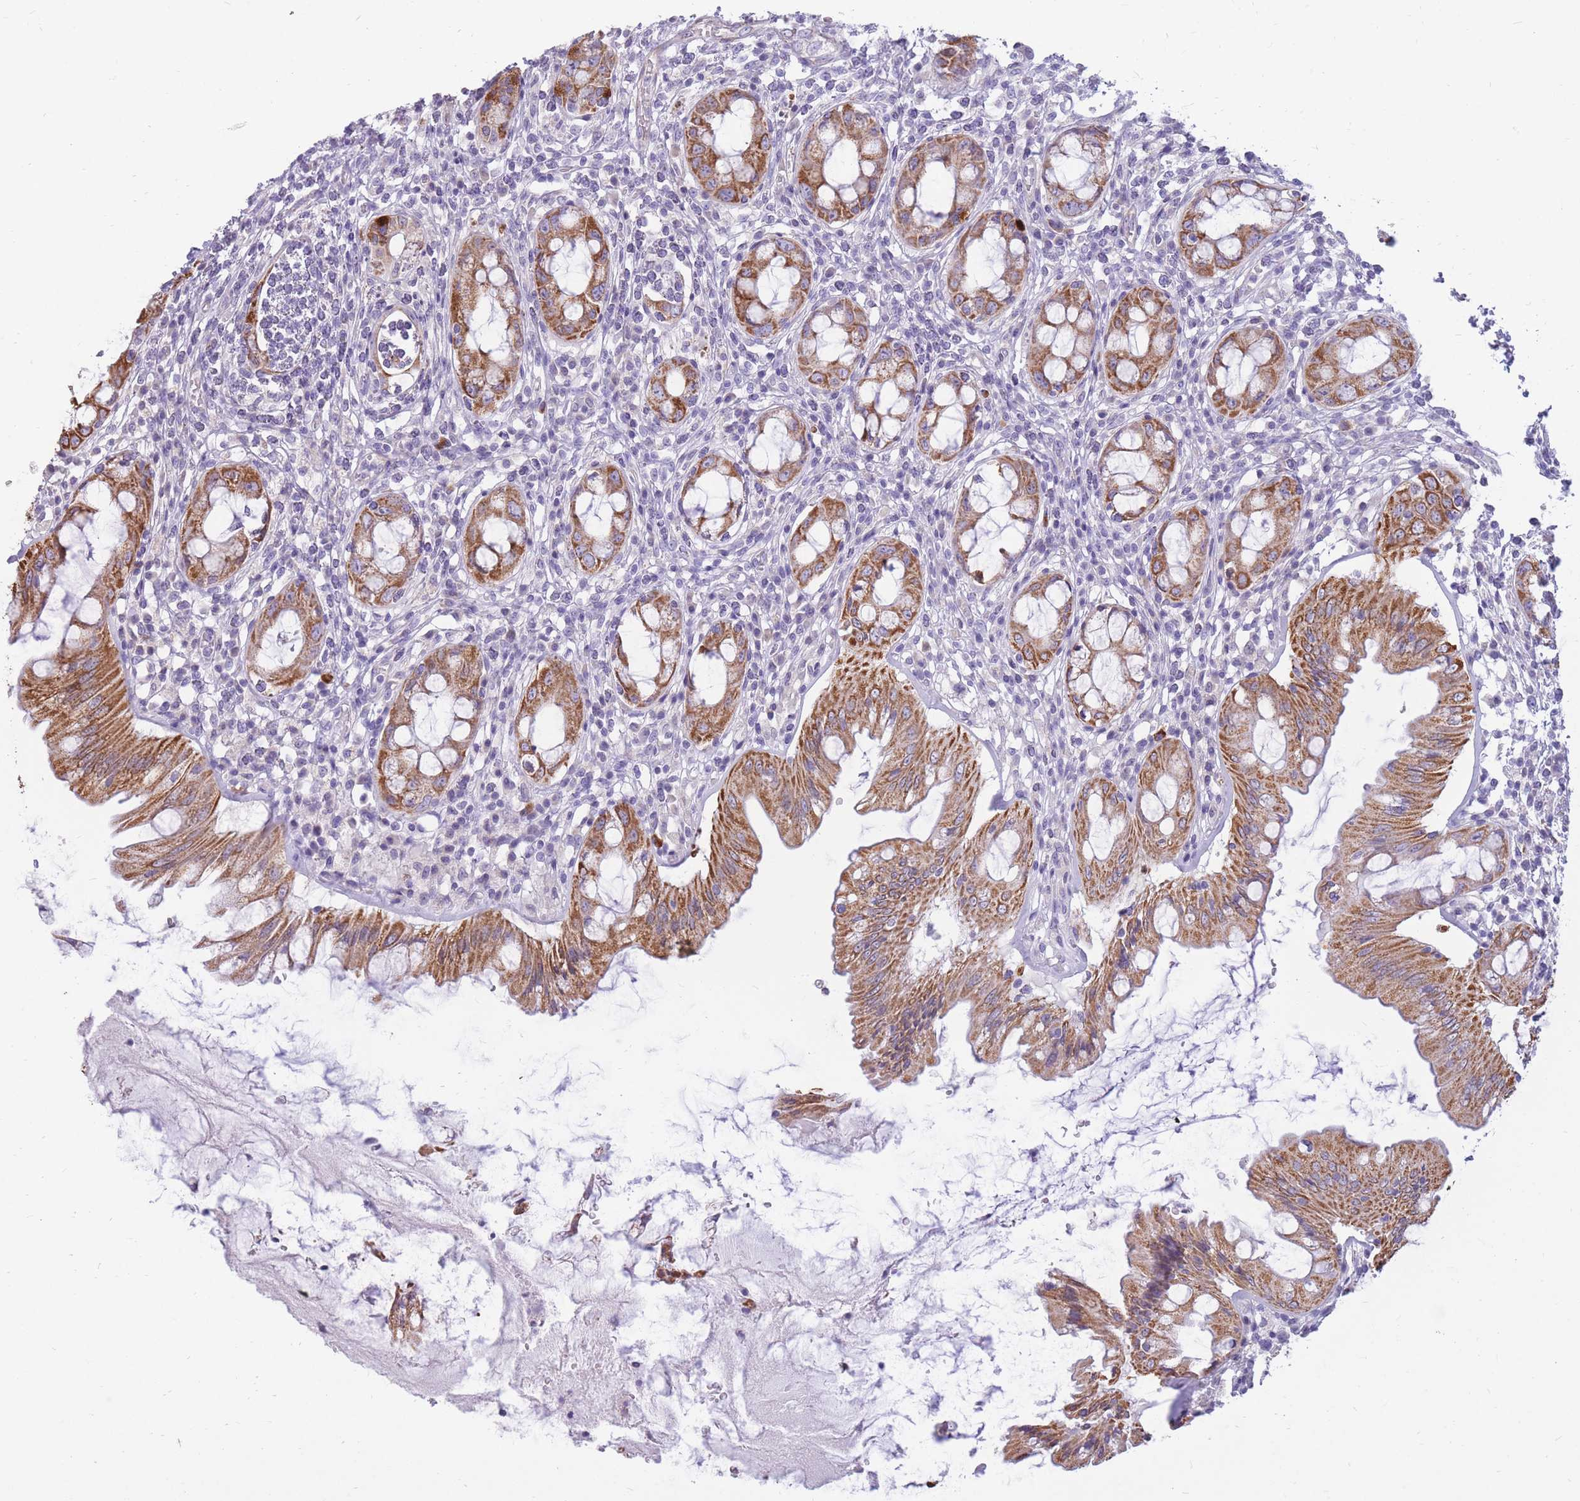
{"staining": {"intensity": "strong", "quantity": ">75%", "location": "cytoplasmic/membranous"}, "tissue": "rectum", "cell_type": "Glandular cells", "image_type": "normal", "snomed": [{"axis": "morphology", "description": "Normal tissue, NOS"}, {"axis": "topography", "description": "Rectum"}], "caption": "Protein staining demonstrates strong cytoplasmic/membranous staining in about >75% of glandular cells in normal rectum.", "gene": "RNF170", "patient": {"sex": "female", "age": 57}}